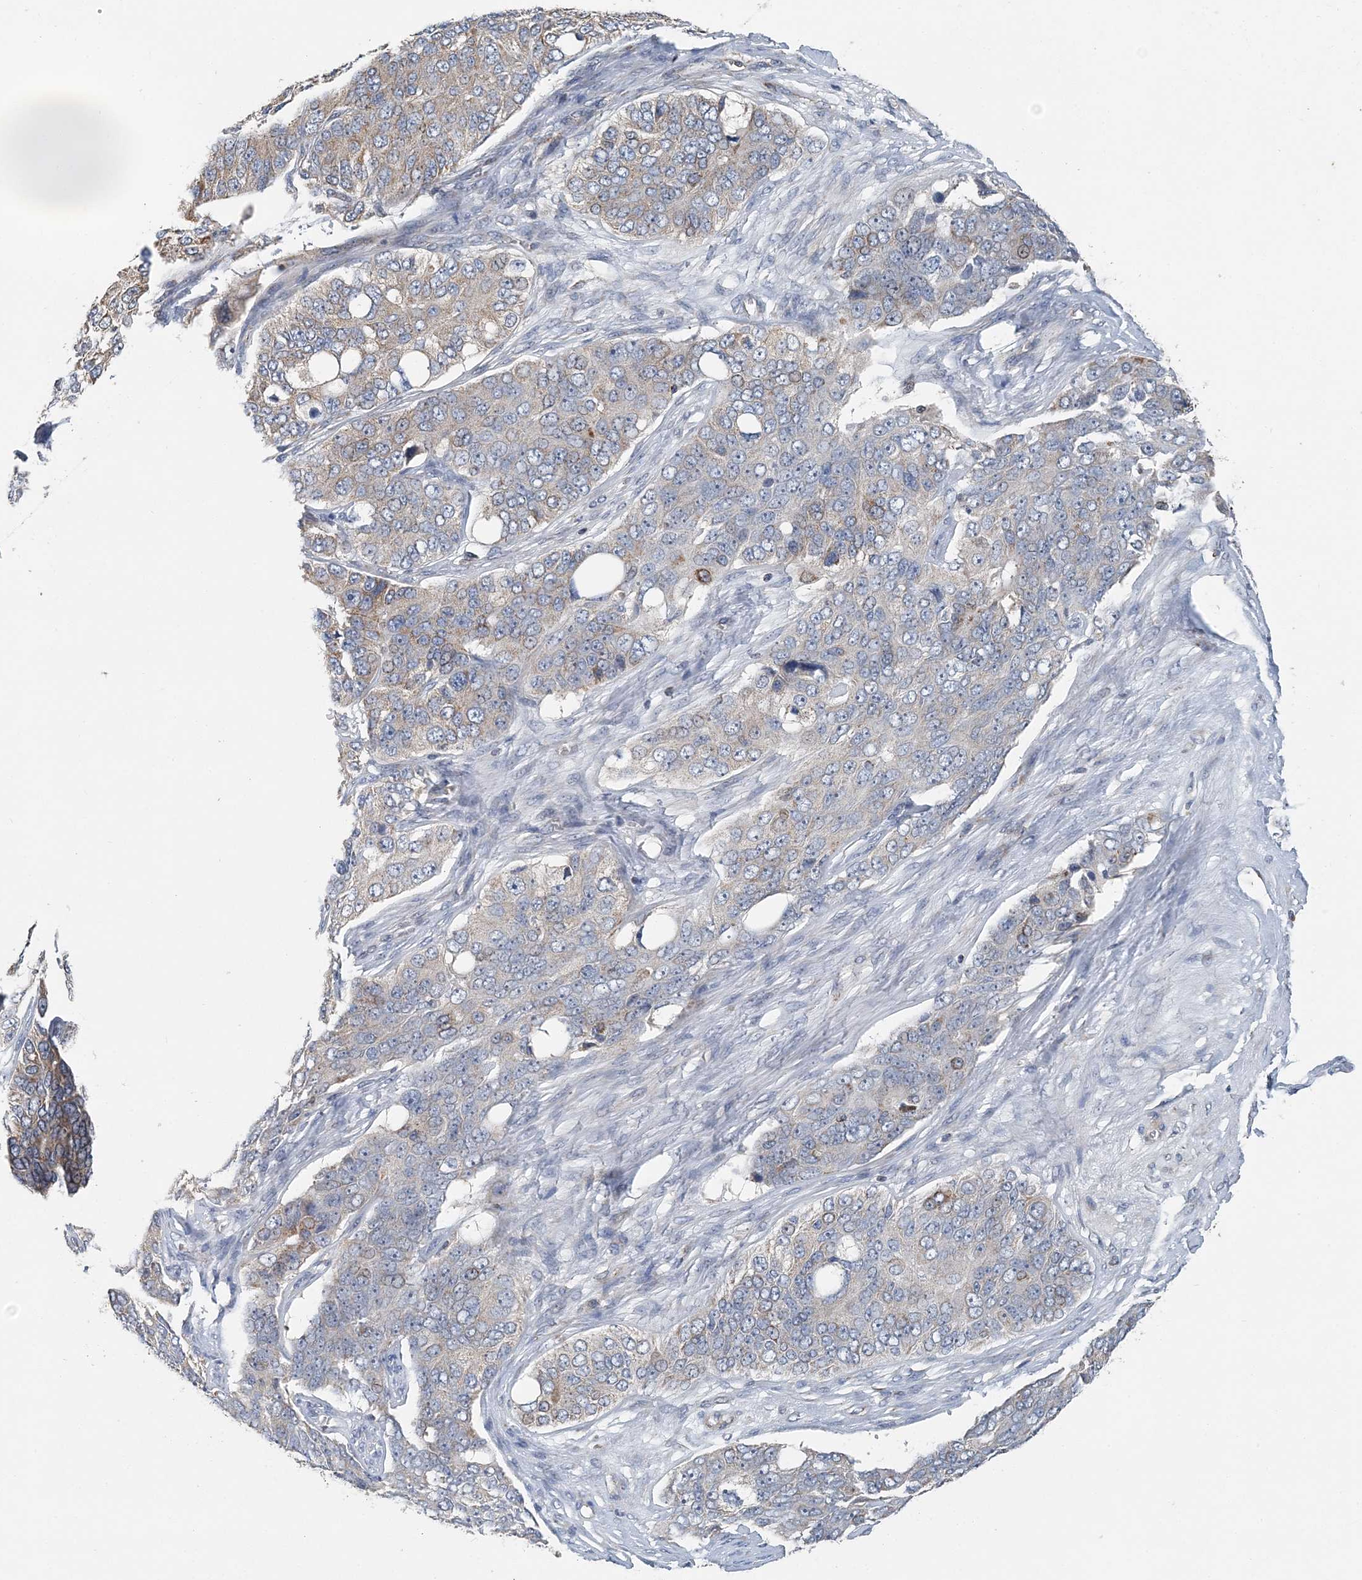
{"staining": {"intensity": "weak", "quantity": "<25%", "location": "cytoplasmic/membranous"}, "tissue": "ovarian cancer", "cell_type": "Tumor cells", "image_type": "cancer", "snomed": [{"axis": "morphology", "description": "Carcinoma, endometroid"}, {"axis": "topography", "description": "Ovary"}], "caption": "The photomicrograph shows no staining of tumor cells in ovarian cancer (endometroid carcinoma).", "gene": "SPRY2", "patient": {"sex": "female", "age": 51}}